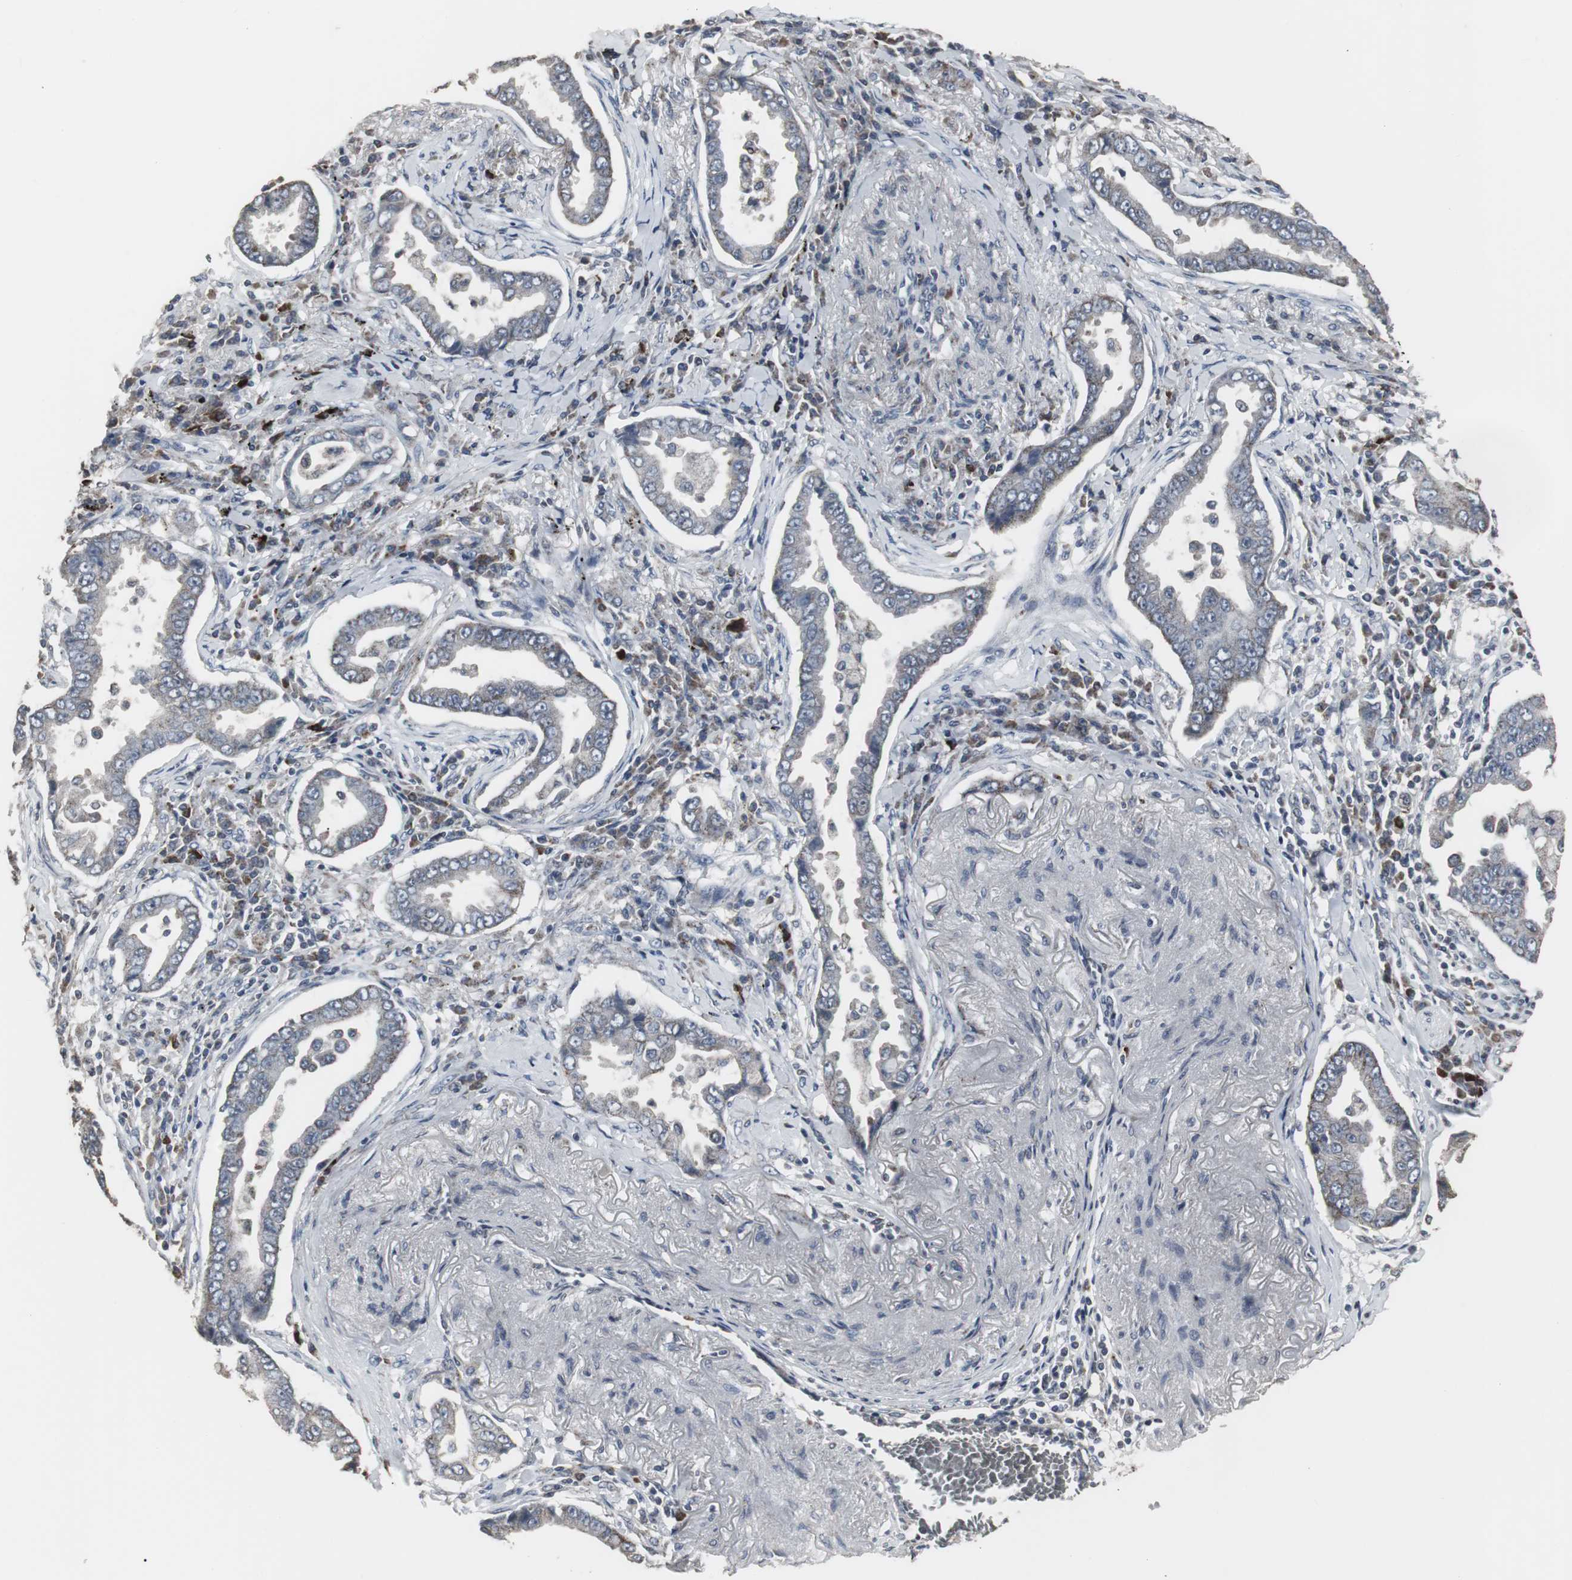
{"staining": {"intensity": "weak", "quantity": "25%-75%", "location": "cytoplasmic/membranous"}, "tissue": "lung cancer", "cell_type": "Tumor cells", "image_type": "cancer", "snomed": [{"axis": "morphology", "description": "Normal tissue, NOS"}, {"axis": "morphology", "description": "Inflammation, NOS"}, {"axis": "morphology", "description": "Adenocarcinoma, NOS"}, {"axis": "topography", "description": "Lung"}], "caption": "The photomicrograph exhibits a brown stain indicating the presence of a protein in the cytoplasmic/membranous of tumor cells in lung cancer.", "gene": "ACAA1", "patient": {"sex": "female", "age": 64}}